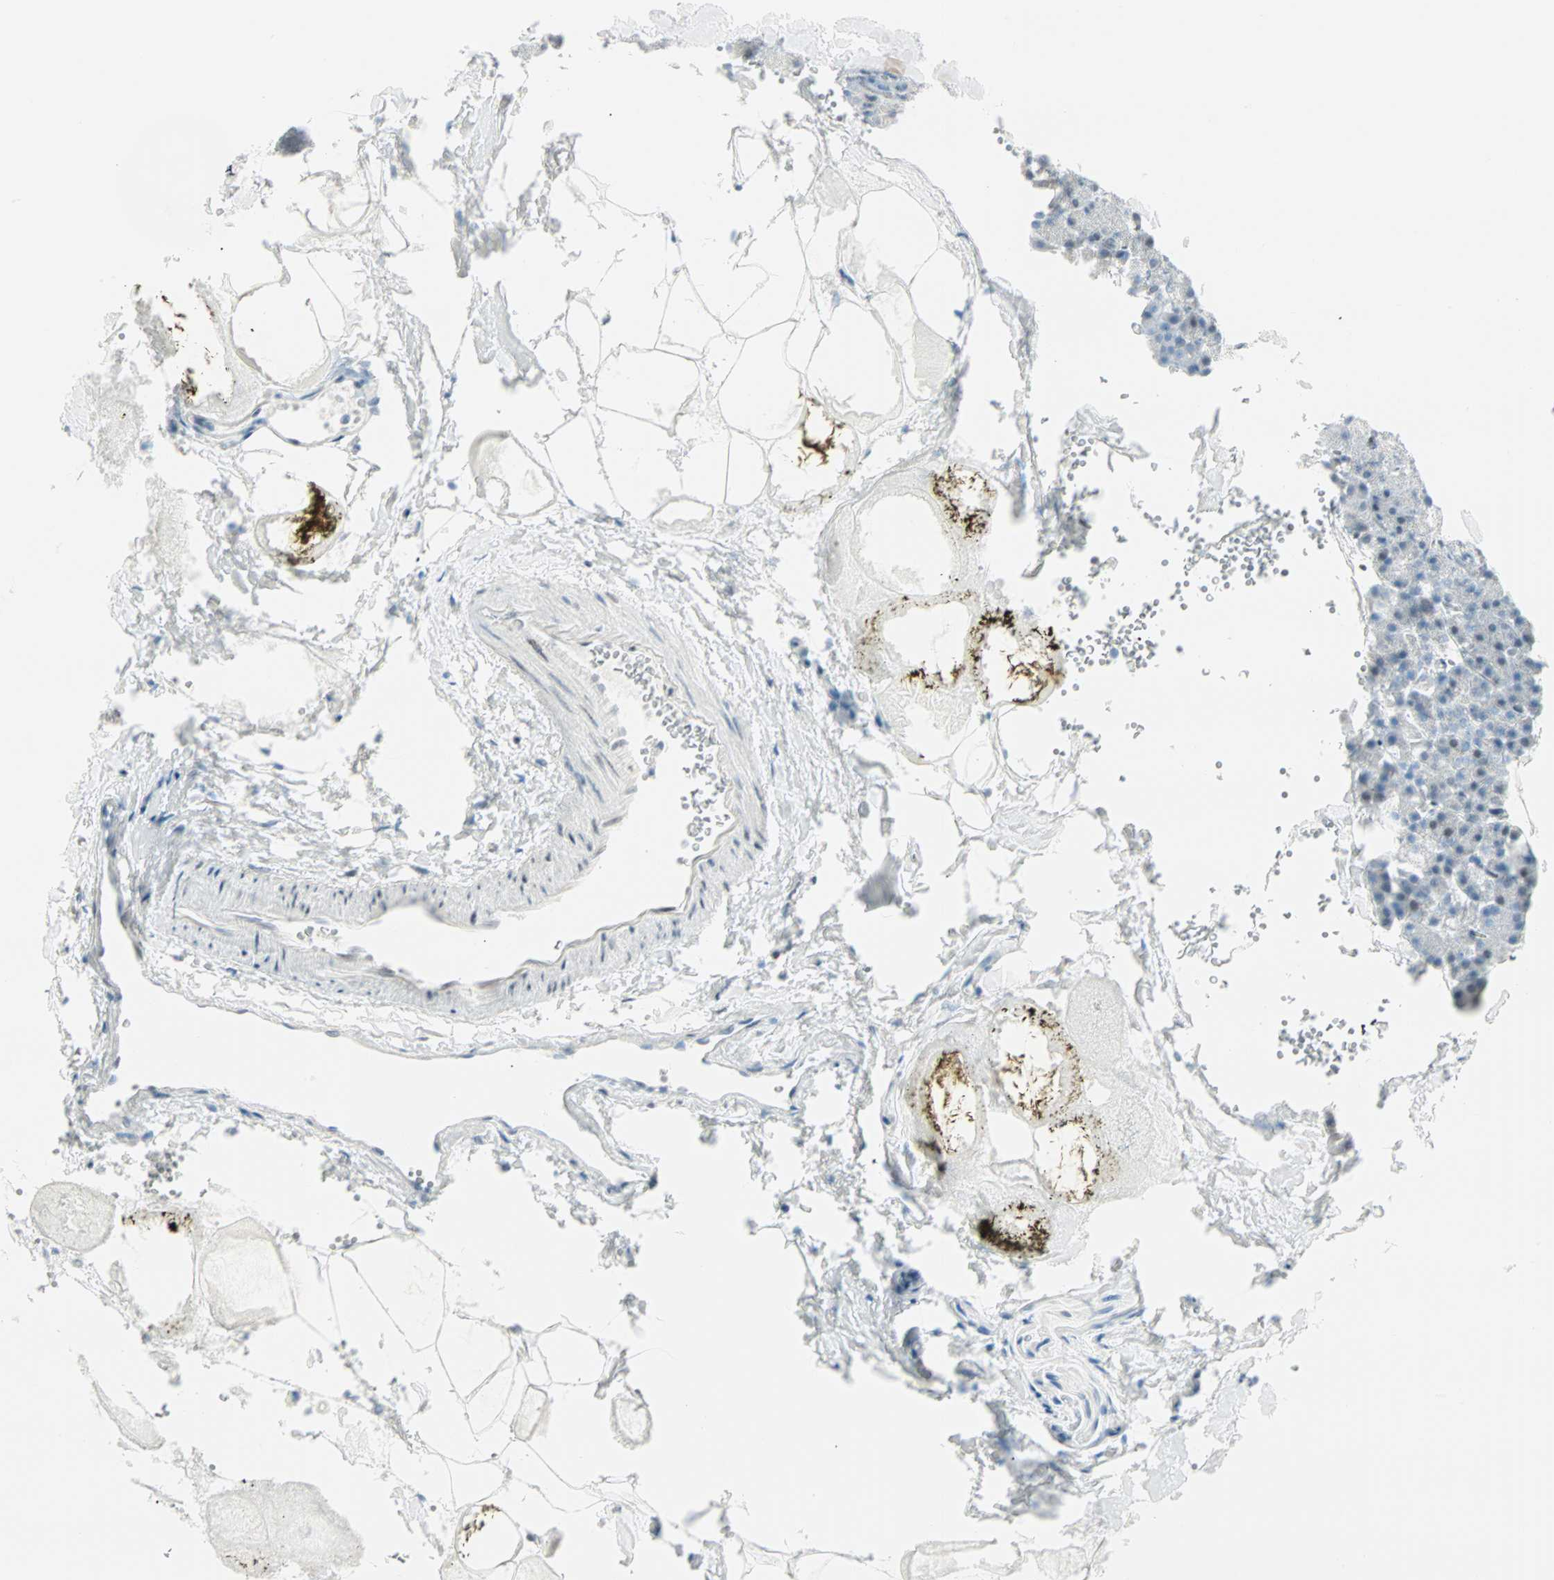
{"staining": {"intensity": "weak", "quantity": "<25%", "location": "nuclear"}, "tissue": "pancreas", "cell_type": "Exocrine glandular cells", "image_type": "normal", "snomed": [{"axis": "morphology", "description": "Normal tissue, NOS"}, {"axis": "topography", "description": "Pancreas"}], "caption": "DAB immunohistochemical staining of normal human pancreas shows no significant staining in exocrine glandular cells.", "gene": "PKNOX1", "patient": {"sex": "female", "age": 35}}